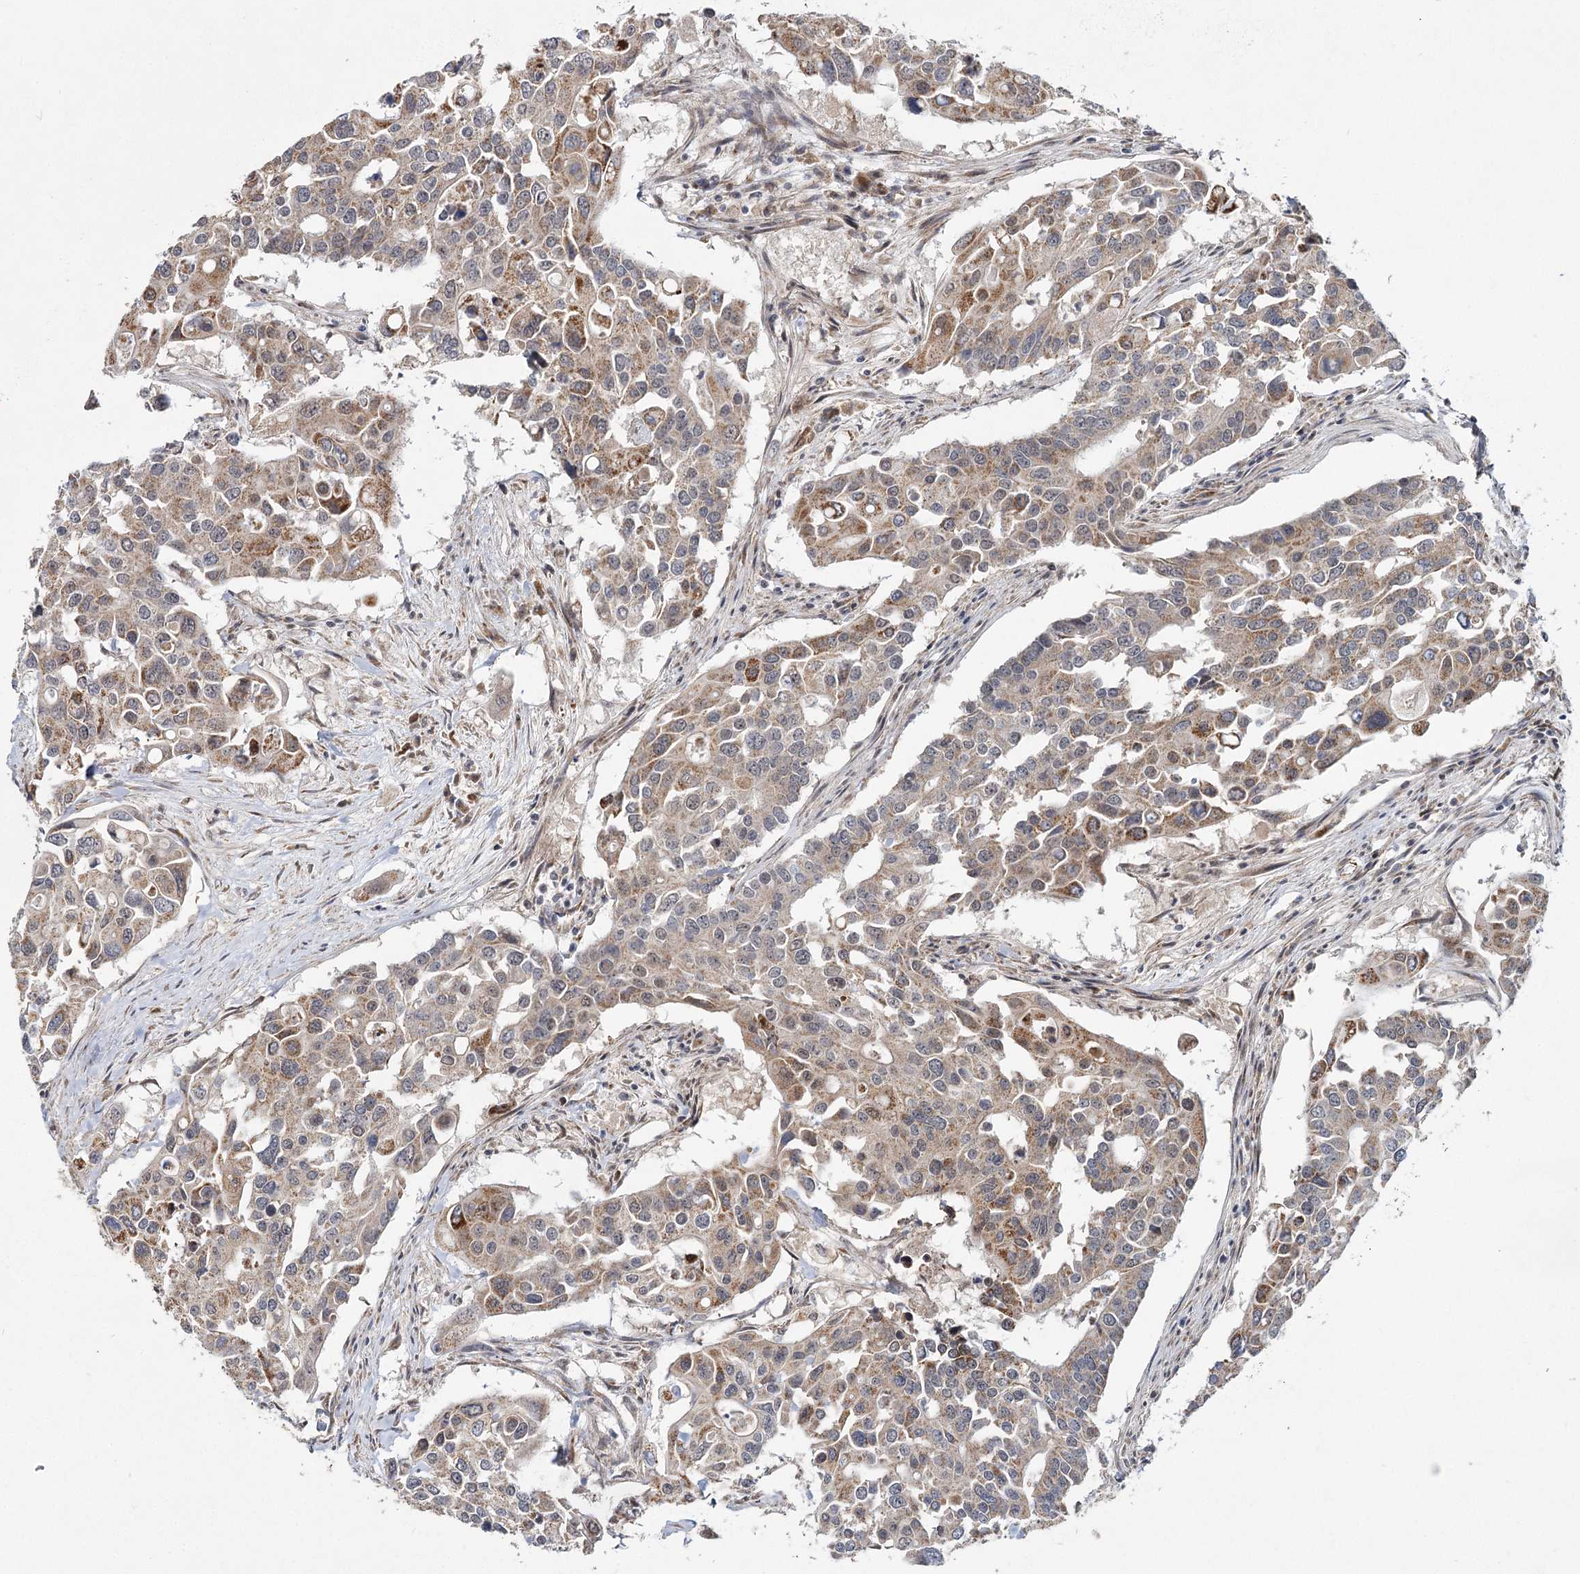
{"staining": {"intensity": "moderate", "quantity": "<25%", "location": "cytoplasmic/membranous"}, "tissue": "colorectal cancer", "cell_type": "Tumor cells", "image_type": "cancer", "snomed": [{"axis": "morphology", "description": "Adenocarcinoma, NOS"}, {"axis": "topography", "description": "Colon"}], "caption": "Protein analysis of colorectal cancer (adenocarcinoma) tissue demonstrates moderate cytoplasmic/membranous expression in approximately <25% of tumor cells.", "gene": "TBC1D9B", "patient": {"sex": "male", "age": 77}}